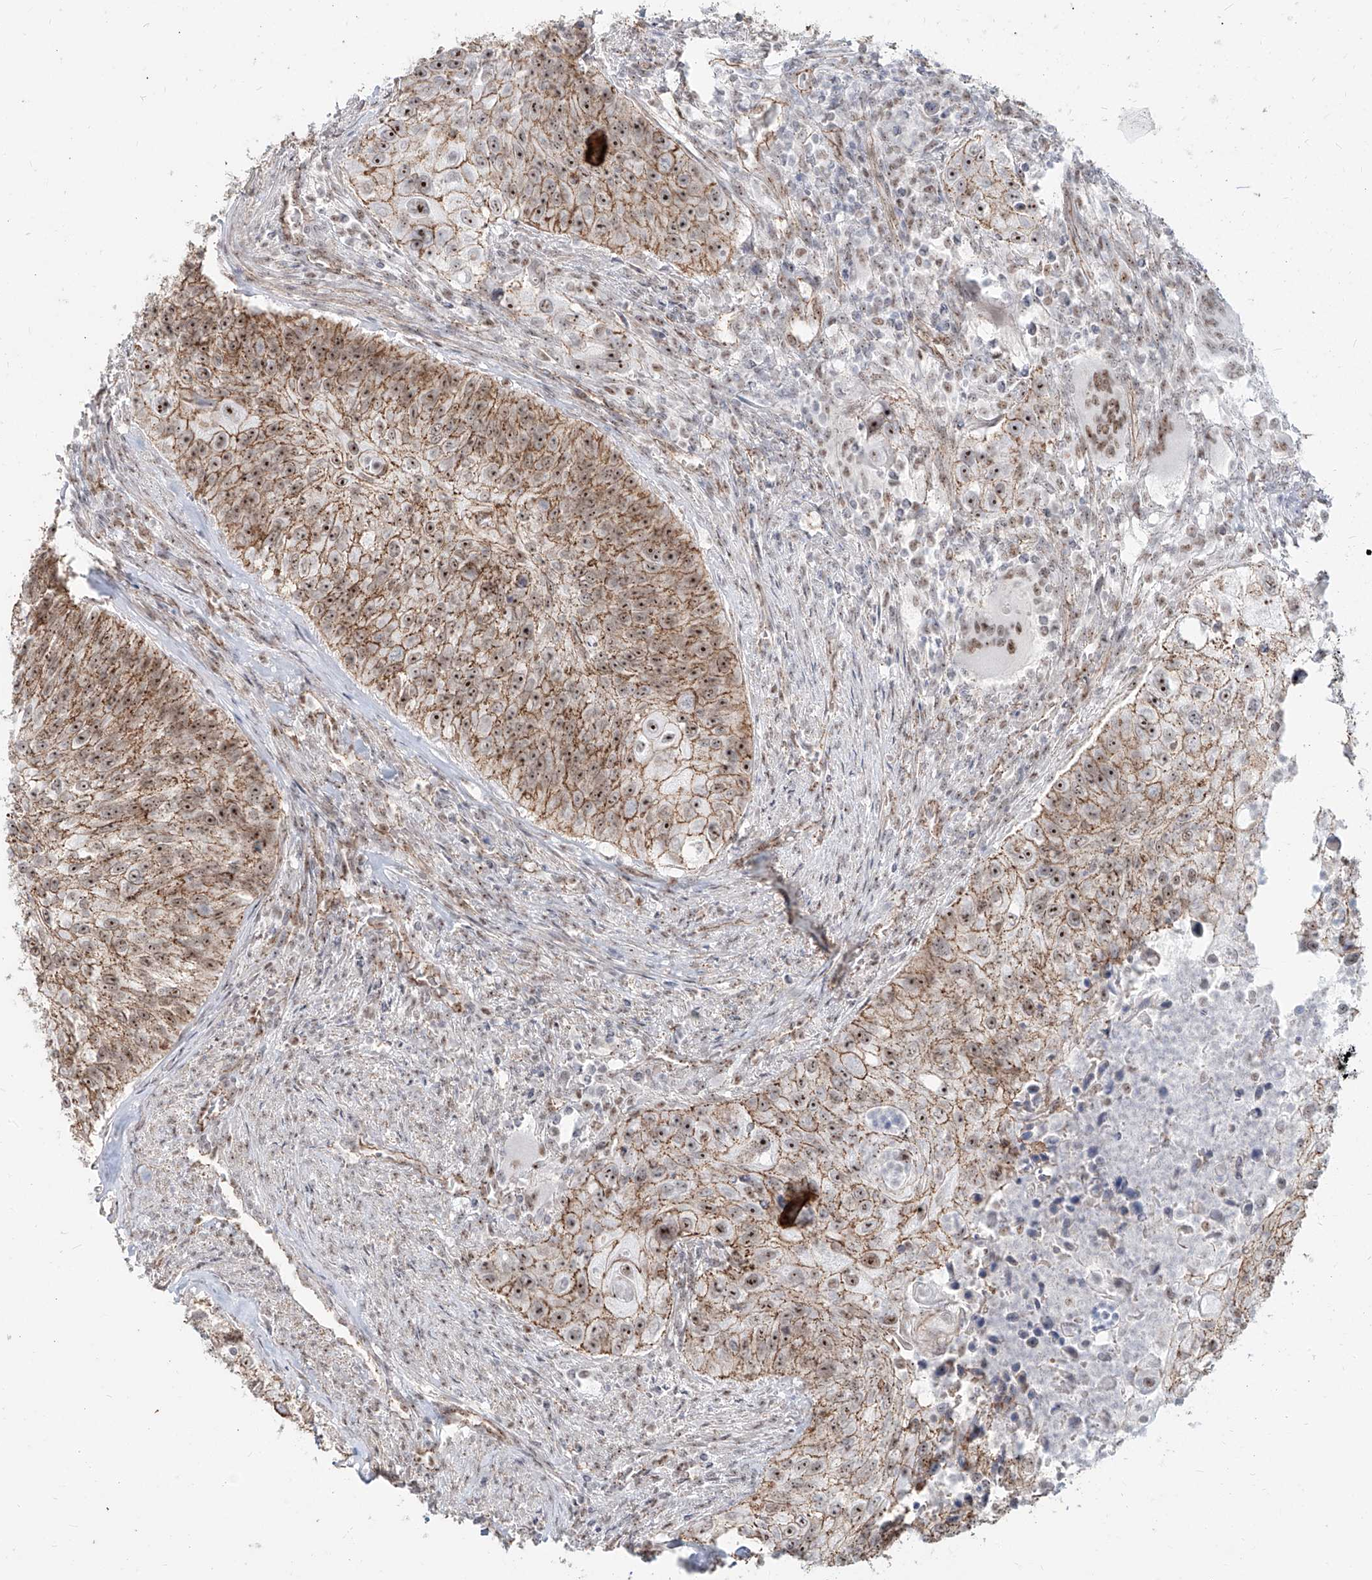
{"staining": {"intensity": "strong", "quantity": ">75%", "location": "cytoplasmic/membranous,nuclear"}, "tissue": "urothelial cancer", "cell_type": "Tumor cells", "image_type": "cancer", "snomed": [{"axis": "morphology", "description": "Urothelial carcinoma, High grade"}, {"axis": "topography", "description": "Urinary bladder"}], "caption": "Urothelial carcinoma (high-grade) was stained to show a protein in brown. There is high levels of strong cytoplasmic/membranous and nuclear positivity in about >75% of tumor cells.", "gene": "ZNF710", "patient": {"sex": "female", "age": 60}}